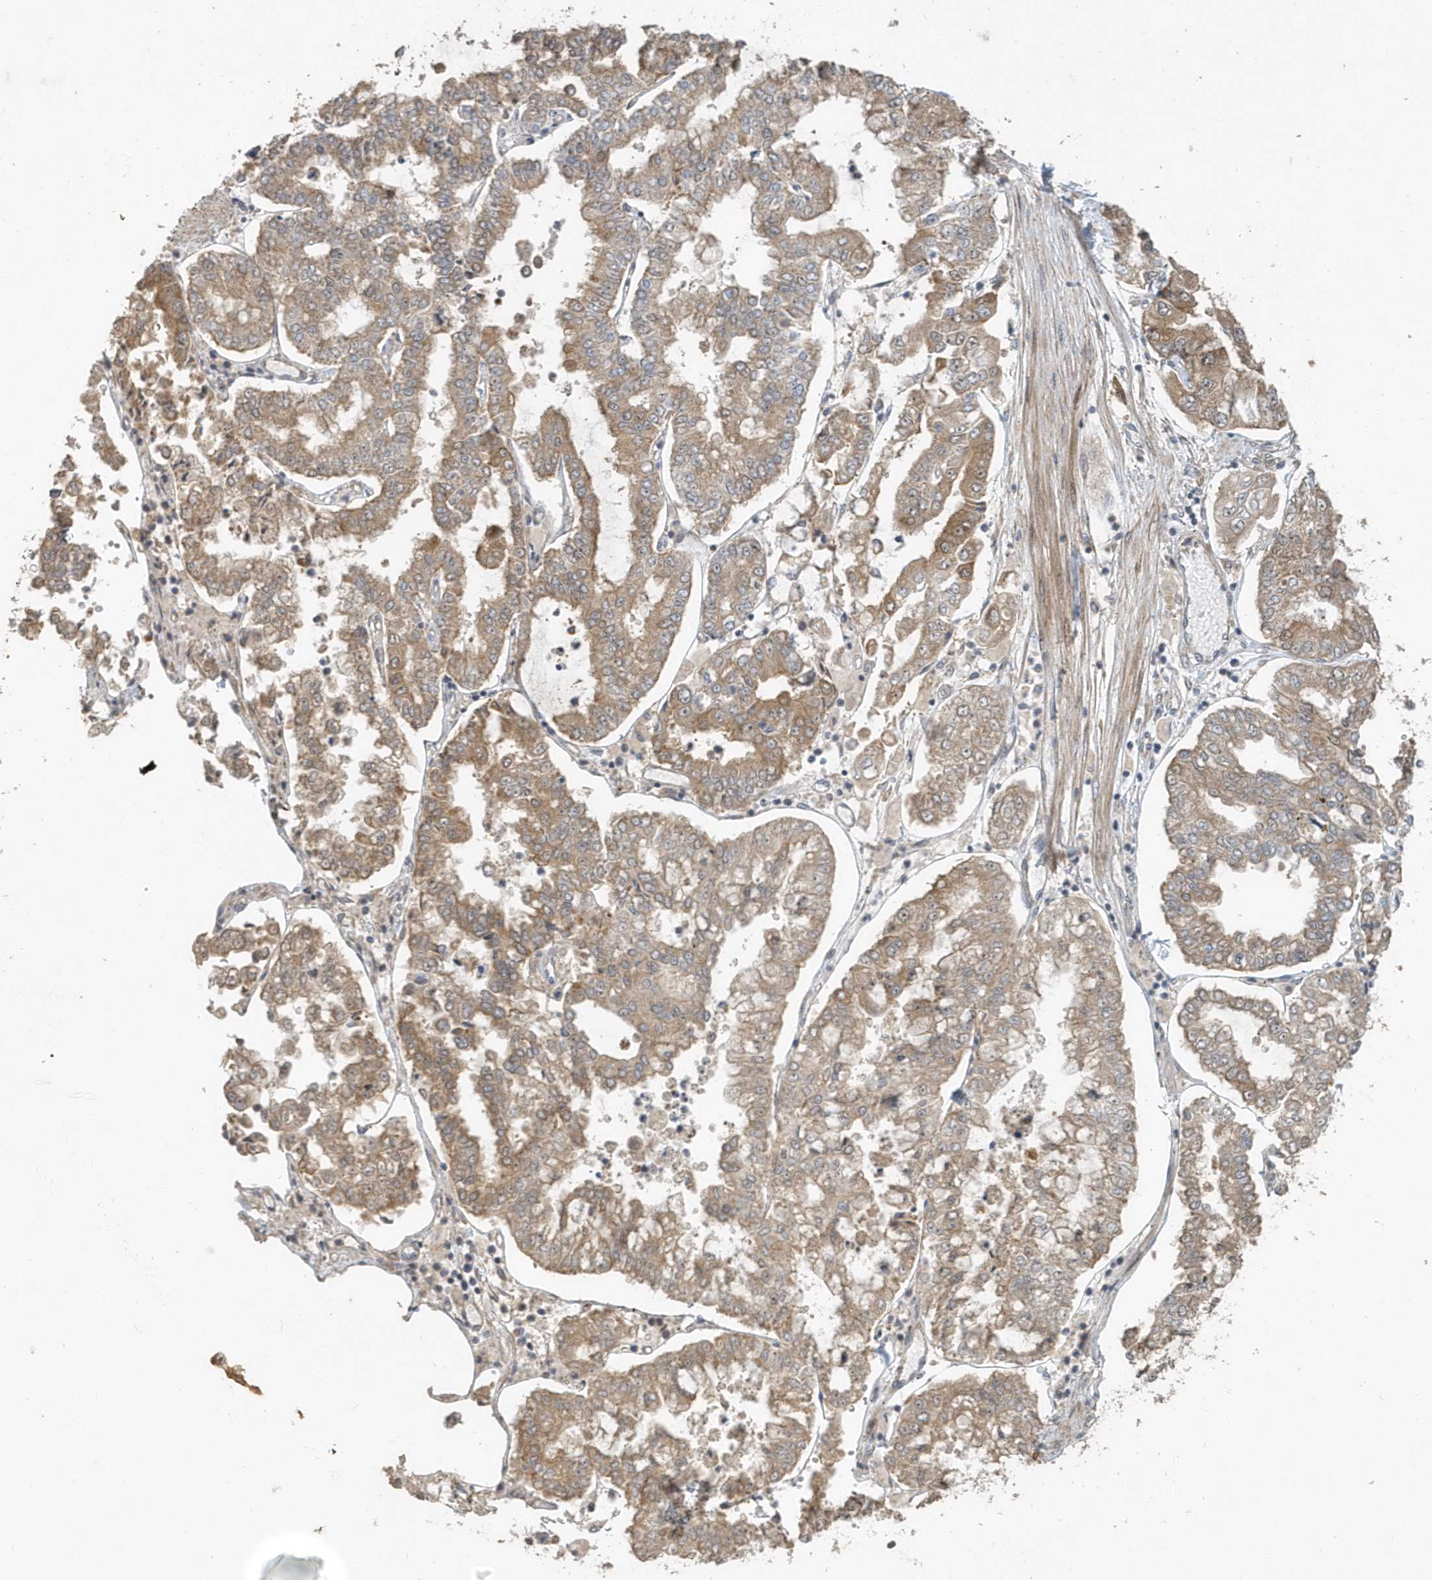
{"staining": {"intensity": "moderate", "quantity": ">75%", "location": "cytoplasmic/membranous"}, "tissue": "stomach cancer", "cell_type": "Tumor cells", "image_type": "cancer", "snomed": [{"axis": "morphology", "description": "Adenocarcinoma, NOS"}, {"axis": "topography", "description": "Stomach"}], "caption": "IHC micrograph of human adenocarcinoma (stomach) stained for a protein (brown), which reveals medium levels of moderate cytoplasmic/membranous positivity in approximately >75% of tumor cells.", "gene": "TRAIP", "patient": {"sex": "male", "age": 76}}